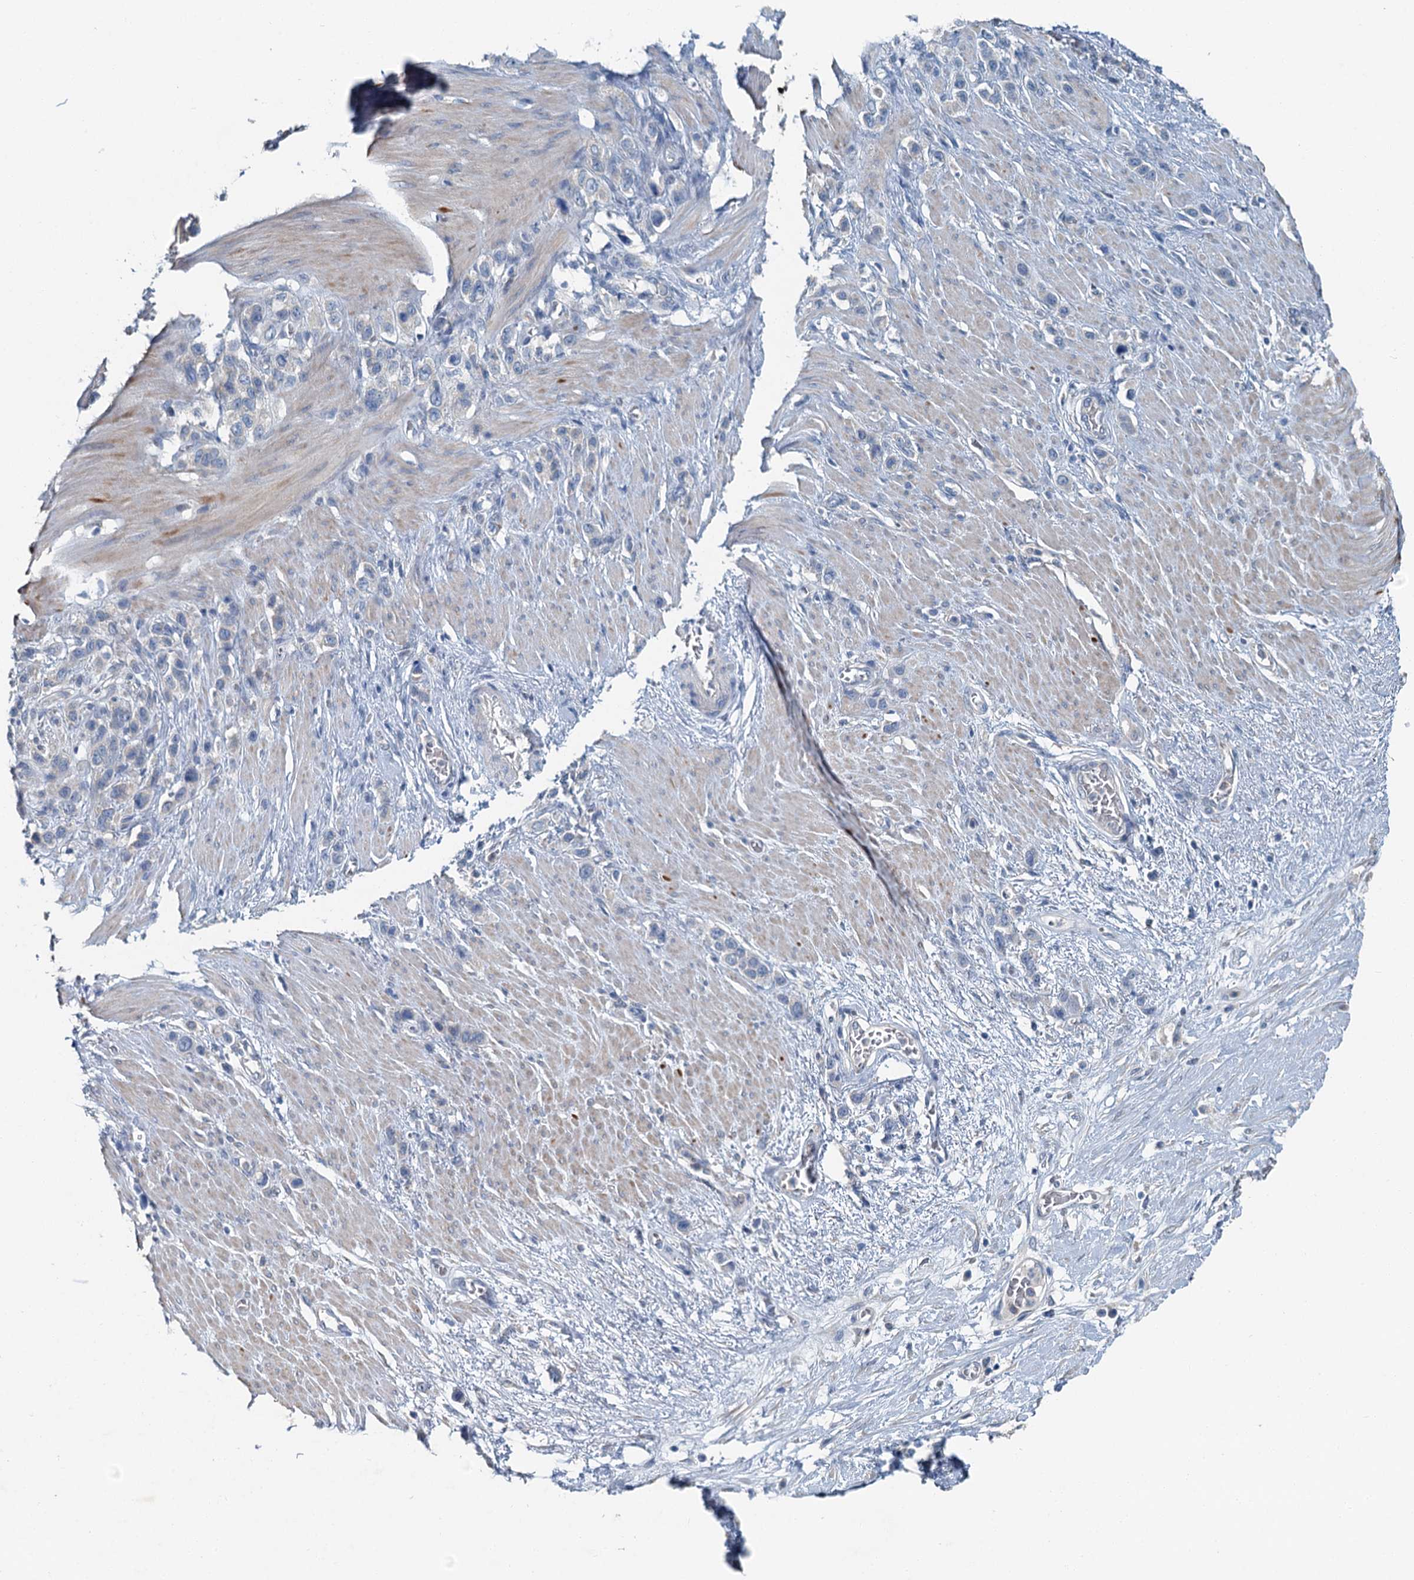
{"staining": {"intensity": "negative", "quantity": "none", "location": "none"}, "tissue": "stomach cancer", "cell_type": "Tumor cells", "image_type": "cancer", "snomed": [{"axis": "morphology", "description": "Adenocarcinoma, NOS"}, {"axis": "morphology", "description": "Adenocarcinoma, High grade"}, {"axis": "topography", "description": "Stomach, upper"}, {"axis": "topography", "description": "Stomach, lower"}], "caption": "An image of human stomach adenocarcinoma (high-grade) is negative for staining in tumor cells.", "gene": "C6orf120", "patient": {"sex": "female", "age": 65}}